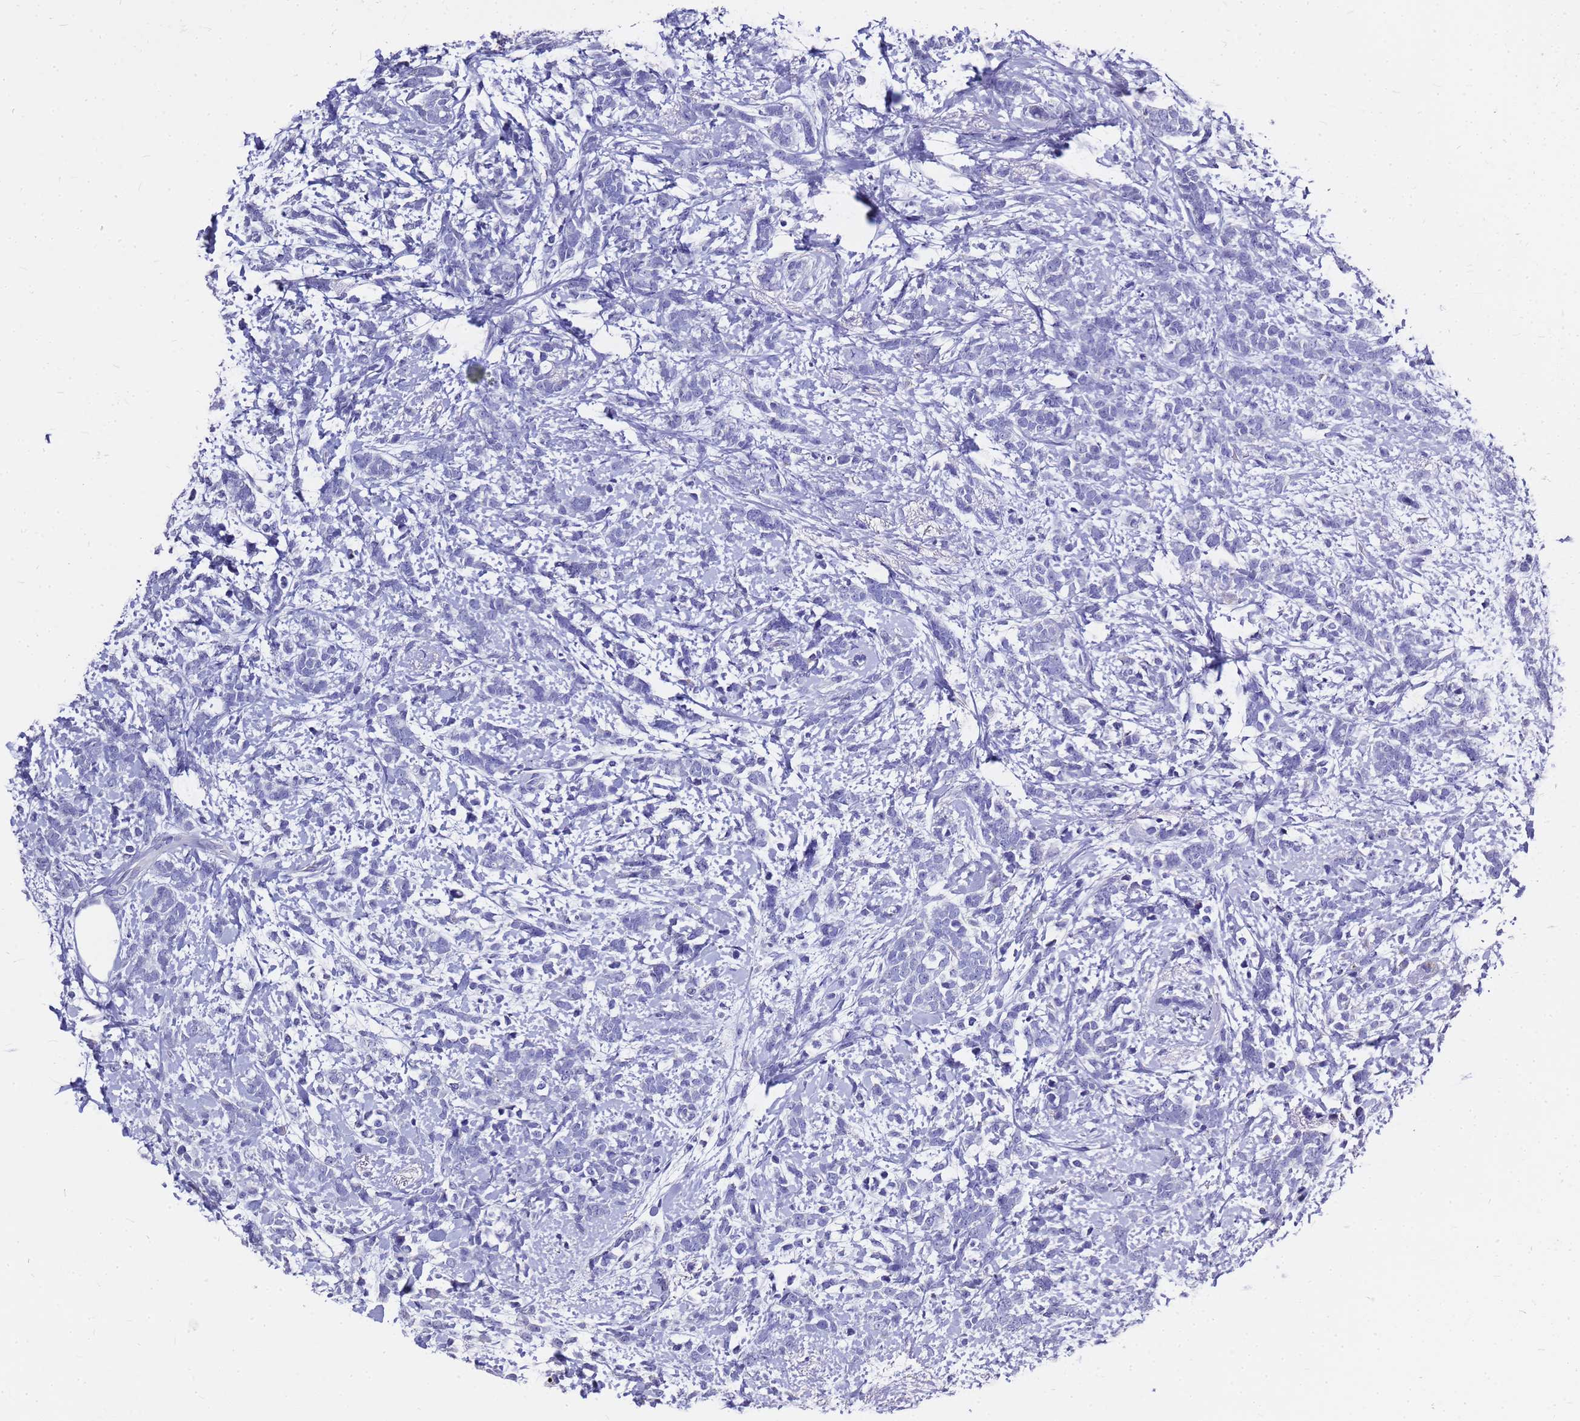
{"staining": {"intensity": "negative", "quantity": "none", "location": "none"}, "tissue": "breast cancer", "cell_type": "Tumor cells", "image_type": "cancer", "snomed": [{"axis": "morphology", "description": "Lobular carcinoma"}, {"axis": "topography", "description": "Breast"}], "caption": "Image shows no significant protein staining in tumor cells of breast cancer.", "gene": "OR52E2", "patient": {"sex": "female", "age": 58}}